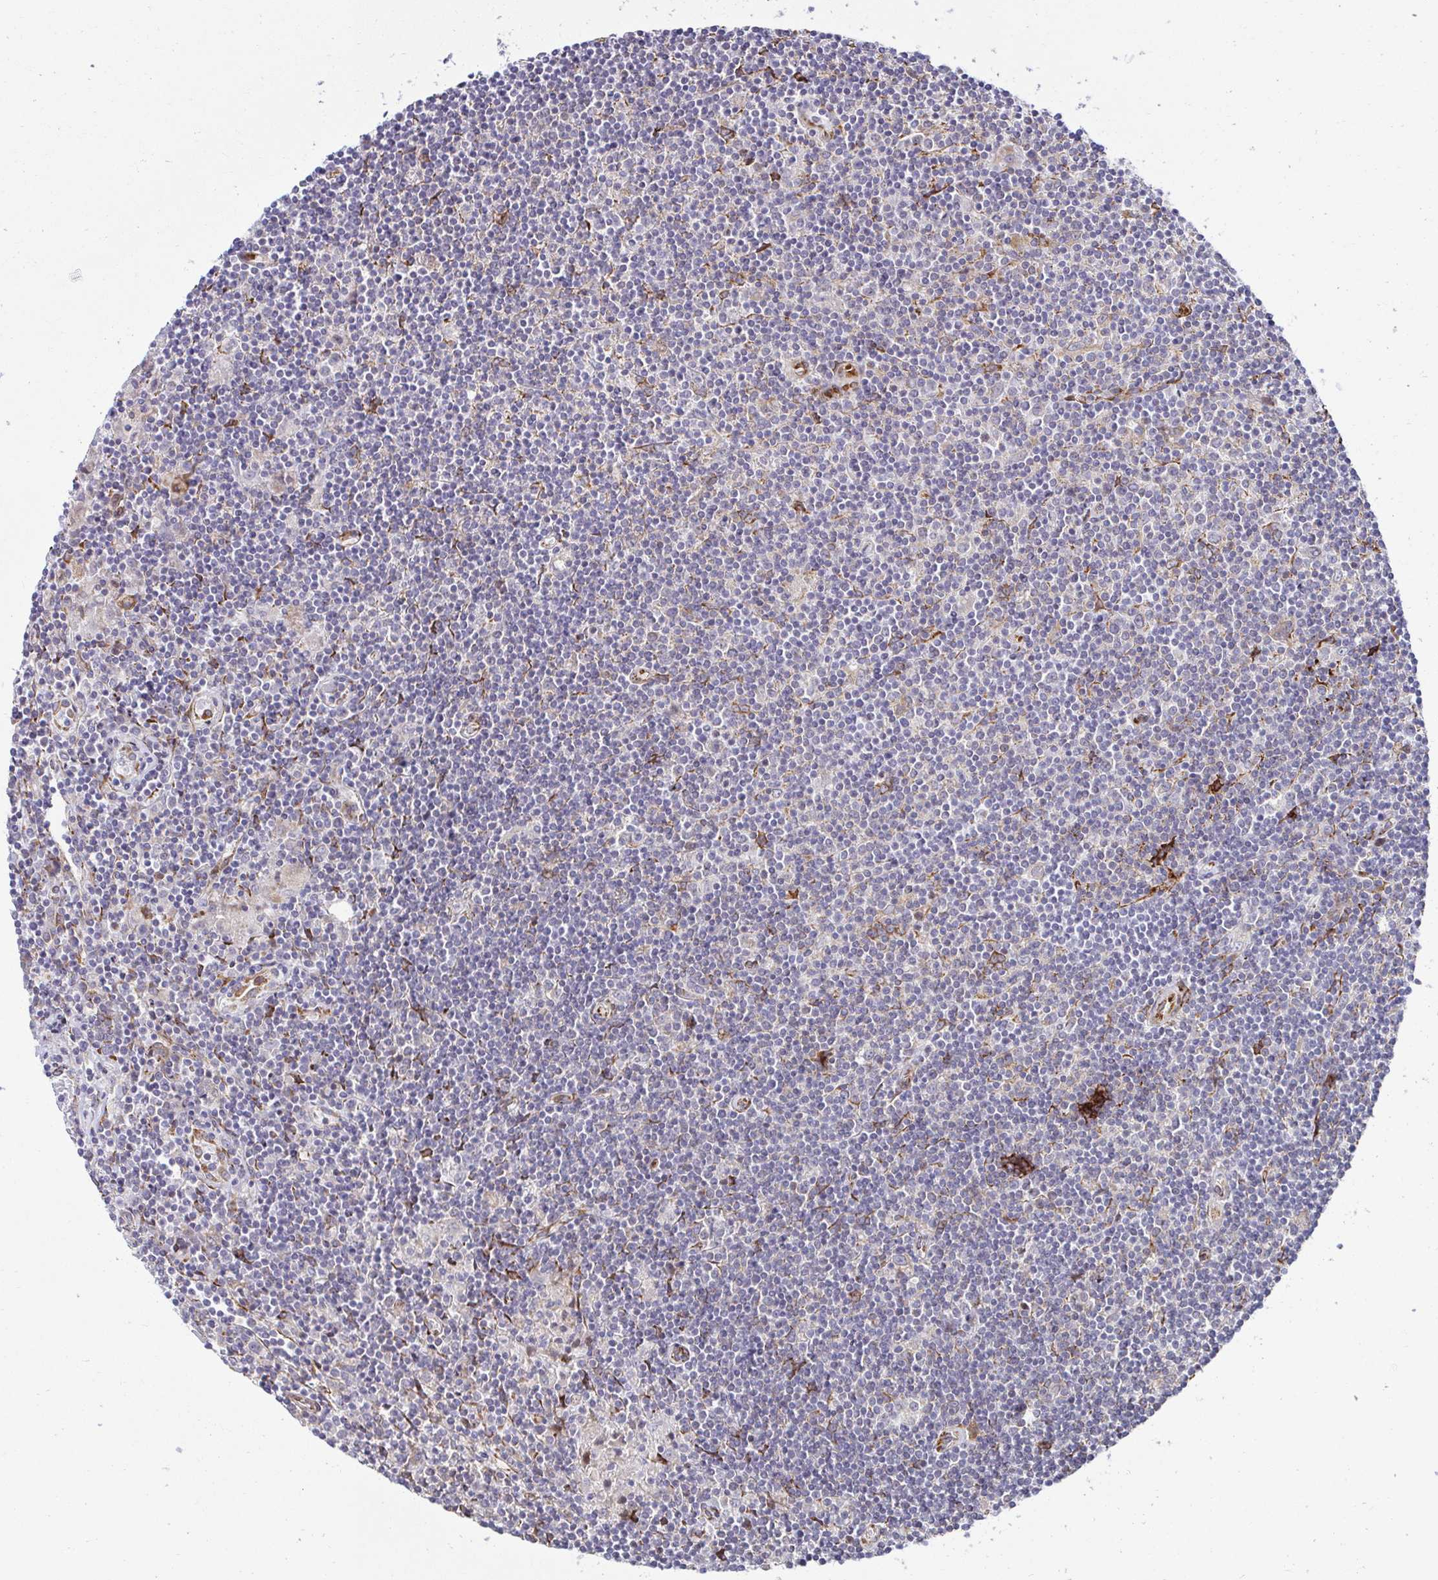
{"staining": {"intensity": "negative", "quantity": "none", "location": "none"}, "tissue": "lymphoma", "cell_type": "Tumor cells", "image_type": "cancer", "snomed": [{"axis": "morphology", "description": "Hodgkin's disease, NOS"}, {"axis": "topography", "description": "Lymph node"}], "caption": "Hodgkin's disease was stained to show a protein in brown. There is no significant staining in tumor cells.", "gene": "HPS1", "patient": {"sex": "male", "age": 40}}